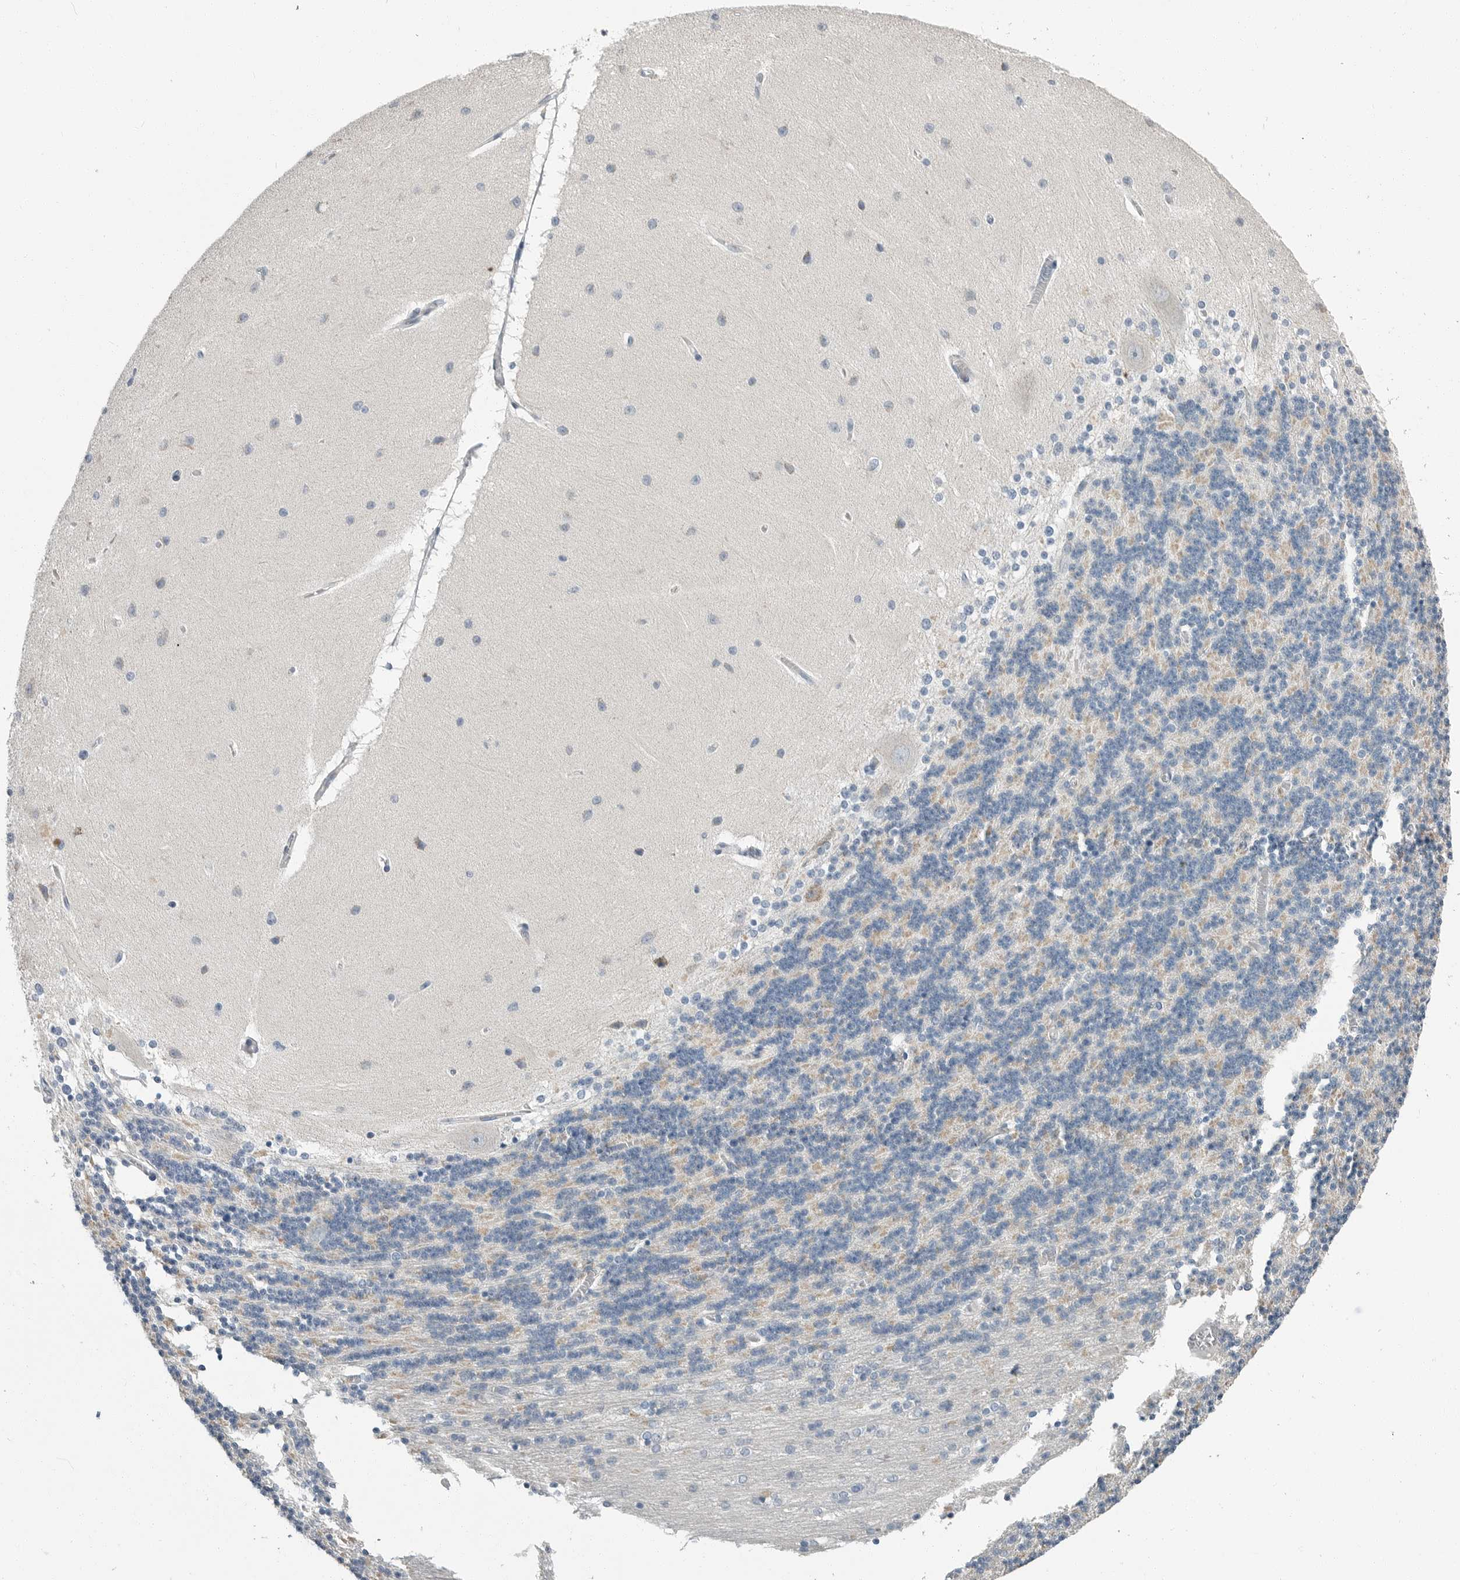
{"staining": {"intensity": "negative", "quantity": "none", "location": "none"}, "tissue": "cerebellum", "cell_type": "Cells in granular layer", "image_type": "normal", "snomed": [{"axis": "morphology", "description": "Normal tissue, NOS"}, {"axis": "topography", "description": "Cerebellum"}], "caption": "Immunohistochemistry (IHC) micrograph of benign cerebellum stained for a protein (brown), which exhibits no expression in cells in granular layer. Nuclei are stained in blue.", "gene": "PLN", "patient": {"sex": "female", "age": 54}}